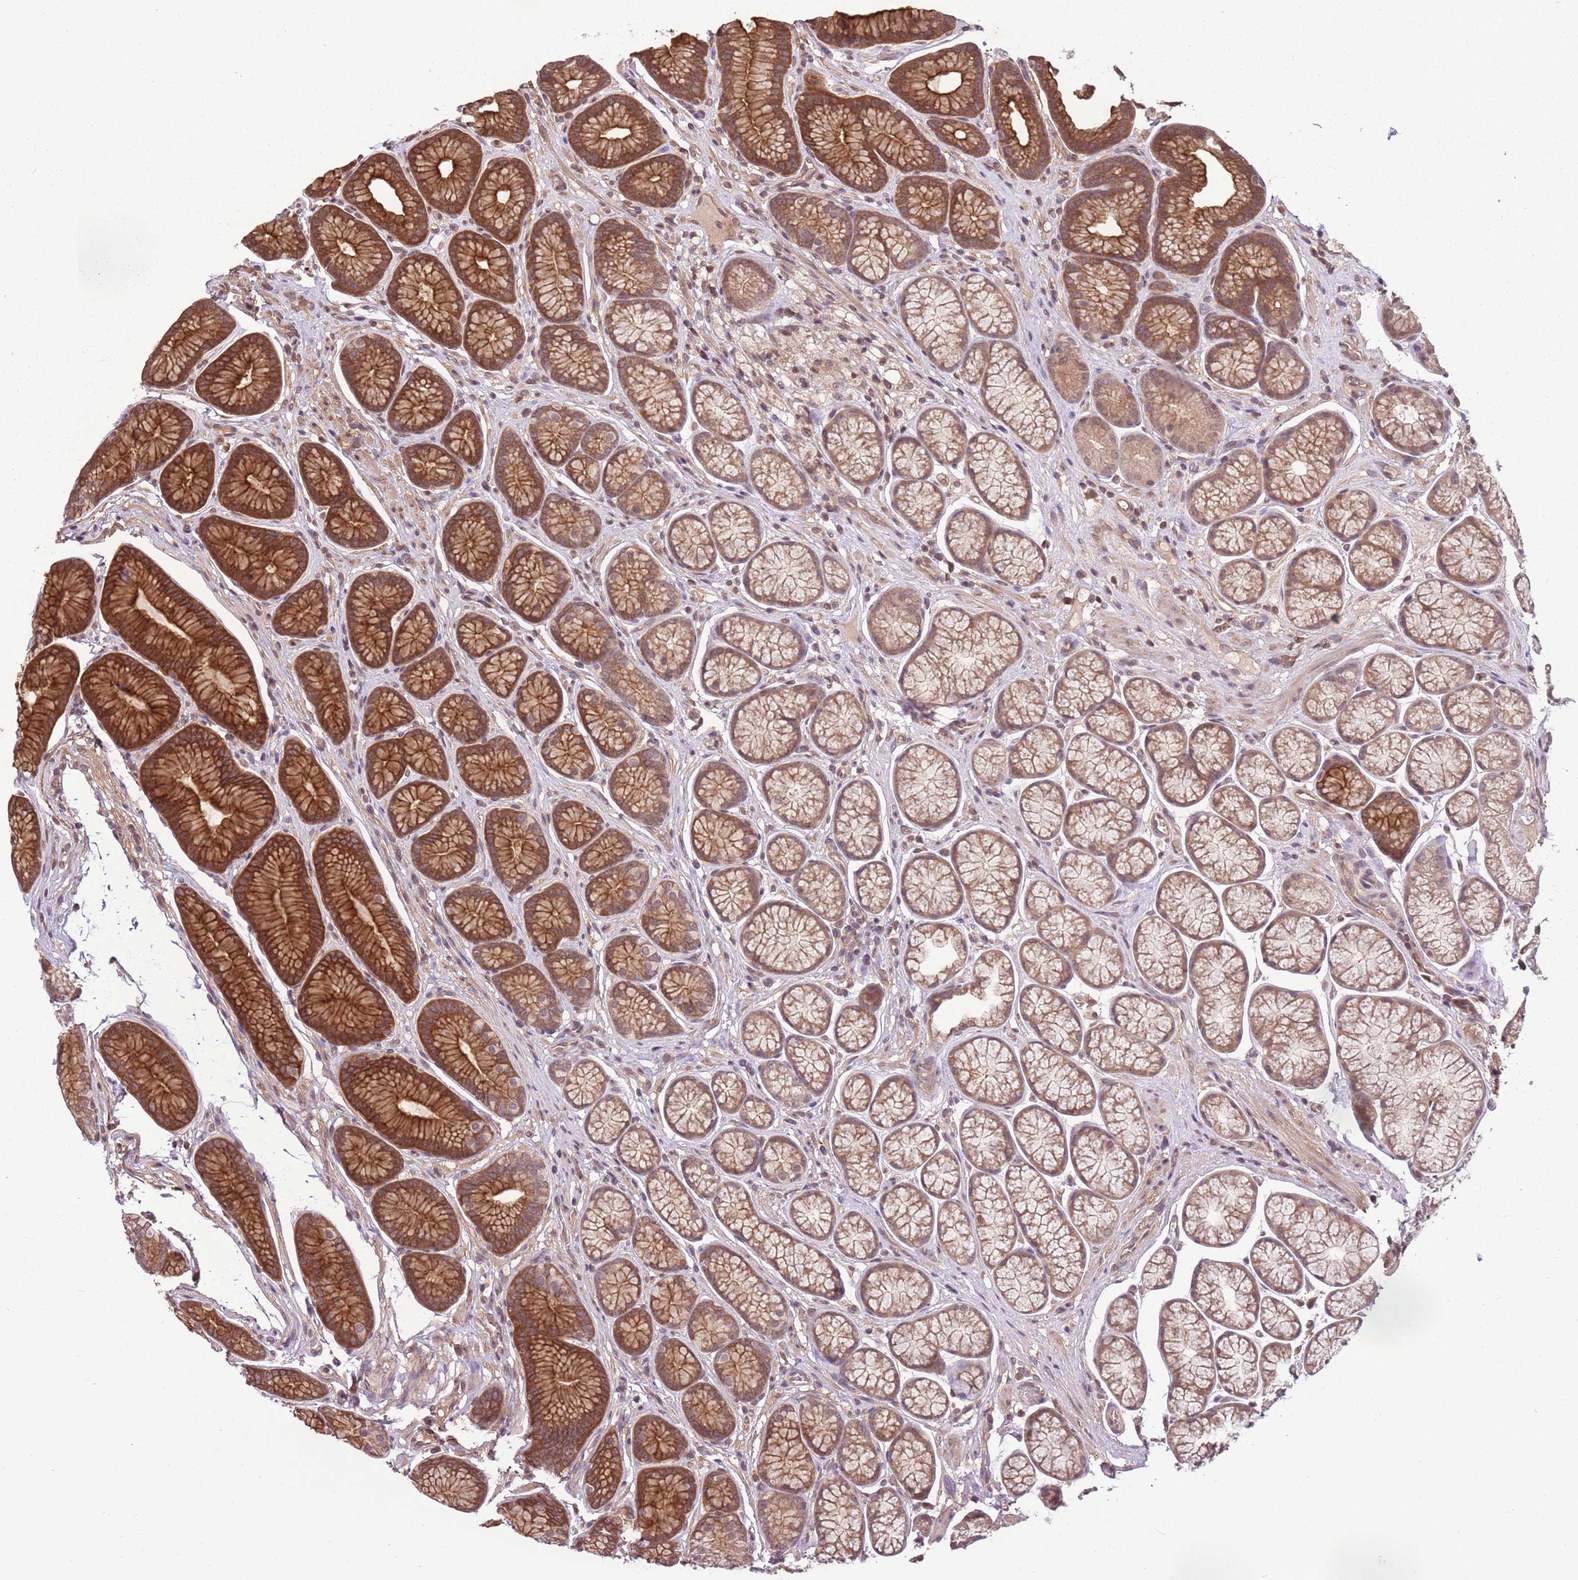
{"staining": {"intensity": "strong", "quantity": "25%-75%", "location": "cytoplasmic/membranous,nuclear"}, "tissue": "stomach", "cell_type": "Glandular cells", "image_type": "normal", "snomed": [{"axis": "morphology", "description": "Normal tissue, NOS"}, {"axis": "topography", "description": "Stomach"}], "caption": "A high-resolution histopathology image shows immunohistochemistry (IHC) staining of unremarkable stomach, which reveals strong cytoplasmic/membranous,nuclear staining in approximately 25%-75% of glandular cells. (IHC, brightfield microscopy, high magnification).", "gene": "CAPN9", "patient": {"sex": "male", "age": 42}}